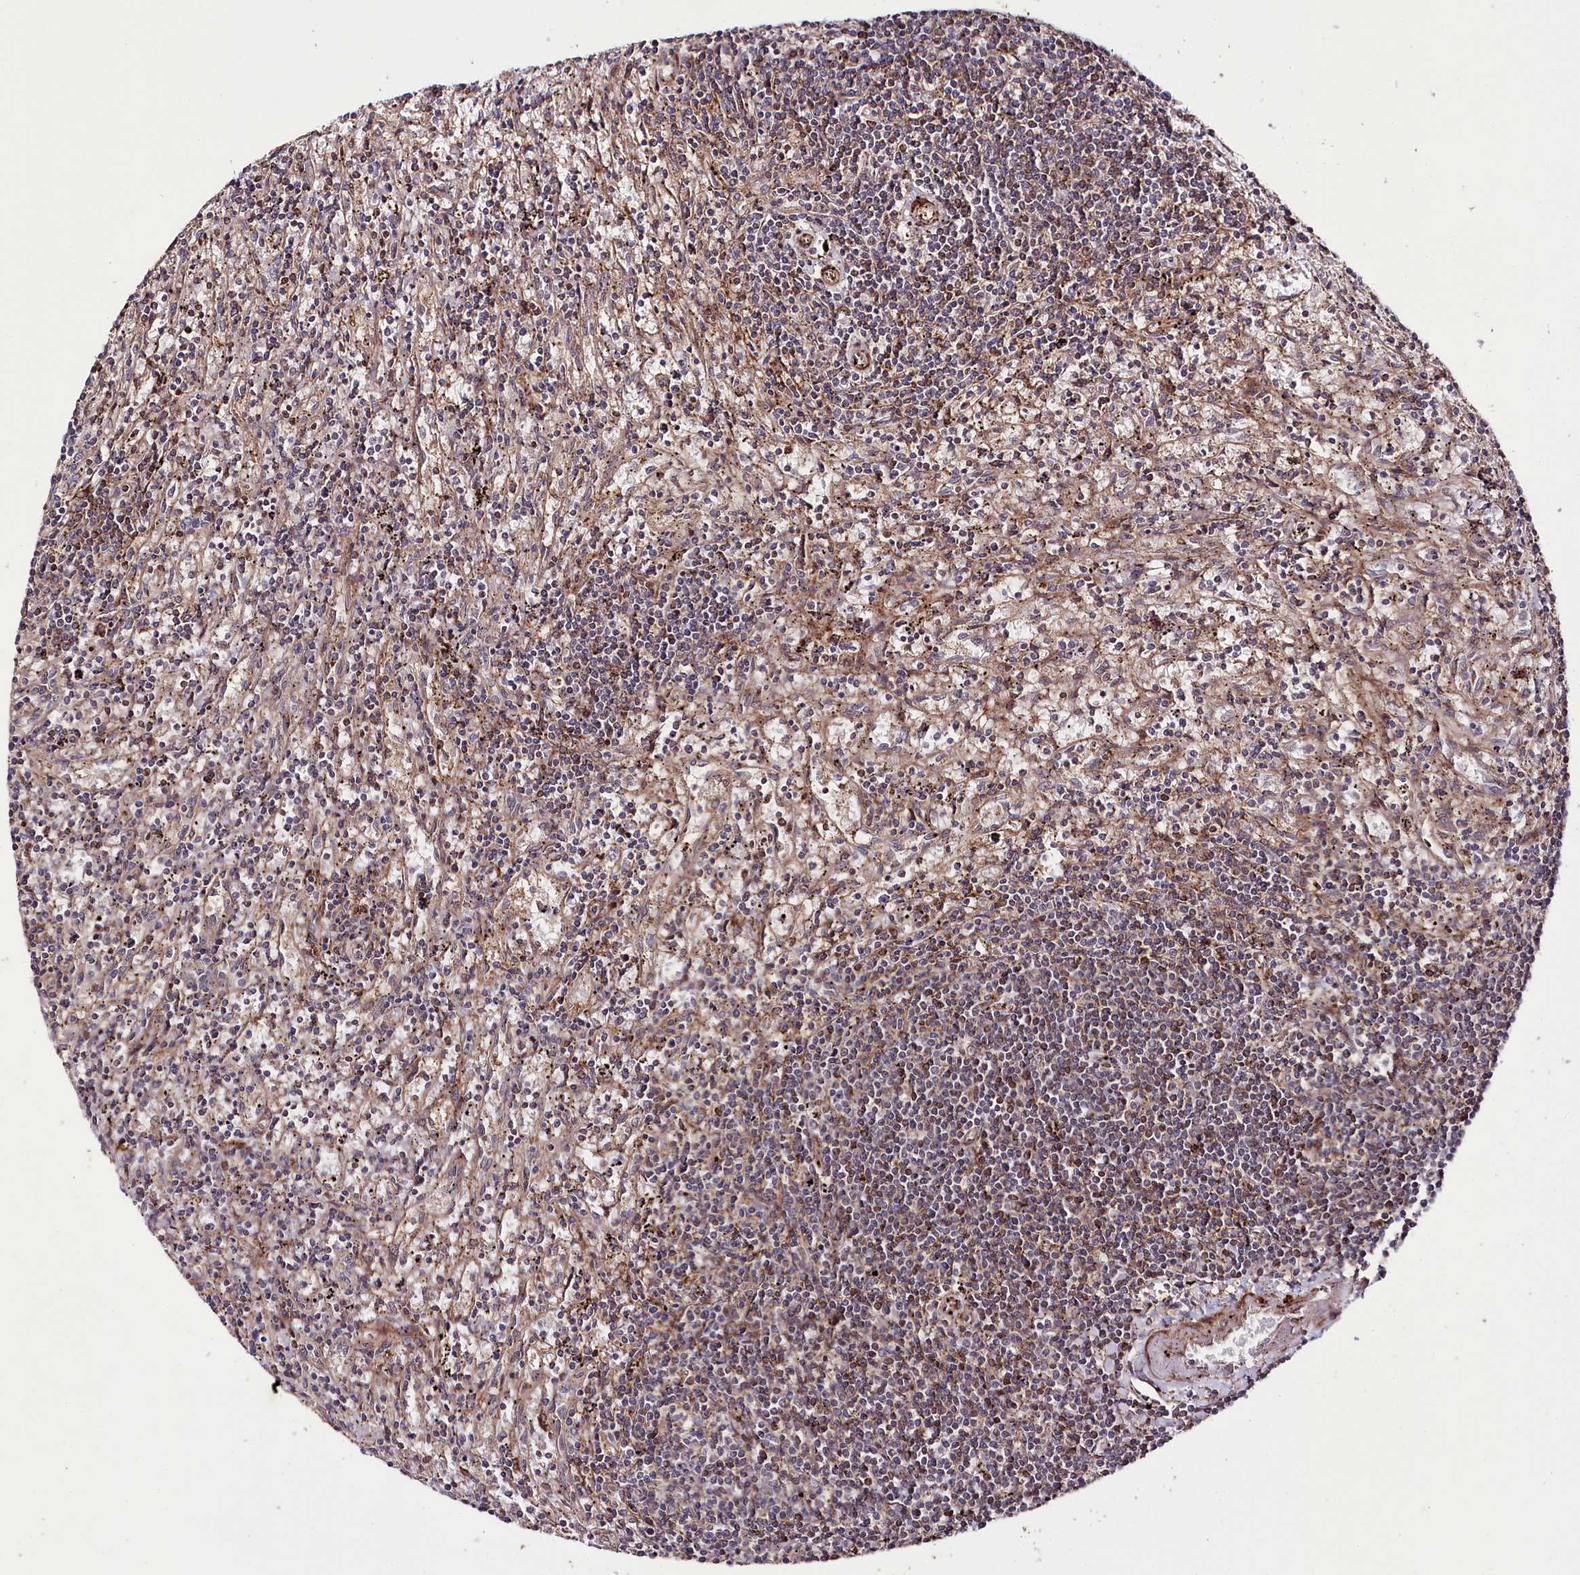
{"staining": {"intensity": "weak", "quantity": "25%-75%", "location": "cytoplasmic/membranous"}, "tissue": "lymphoma", "cell_type": "Tumor cells", "image_type": "cancer", "snomed": [{"axis": "morphology", "description": "Malignant lymphoma, non-Hodgkin's type, Low grade"}, {"axis": "topography", "description": "Spleen"}], "caption": "A brown stain highlights weak cytoplasmic/membranous staining of a protein in lymphoma tumor cells. (DAB (3,3'-diaminobenzidine) = brown stain, brightfield microscopy at high magnification).", "gene": "PHLDB1", "patient": {"sex": "male", "age": 76}}